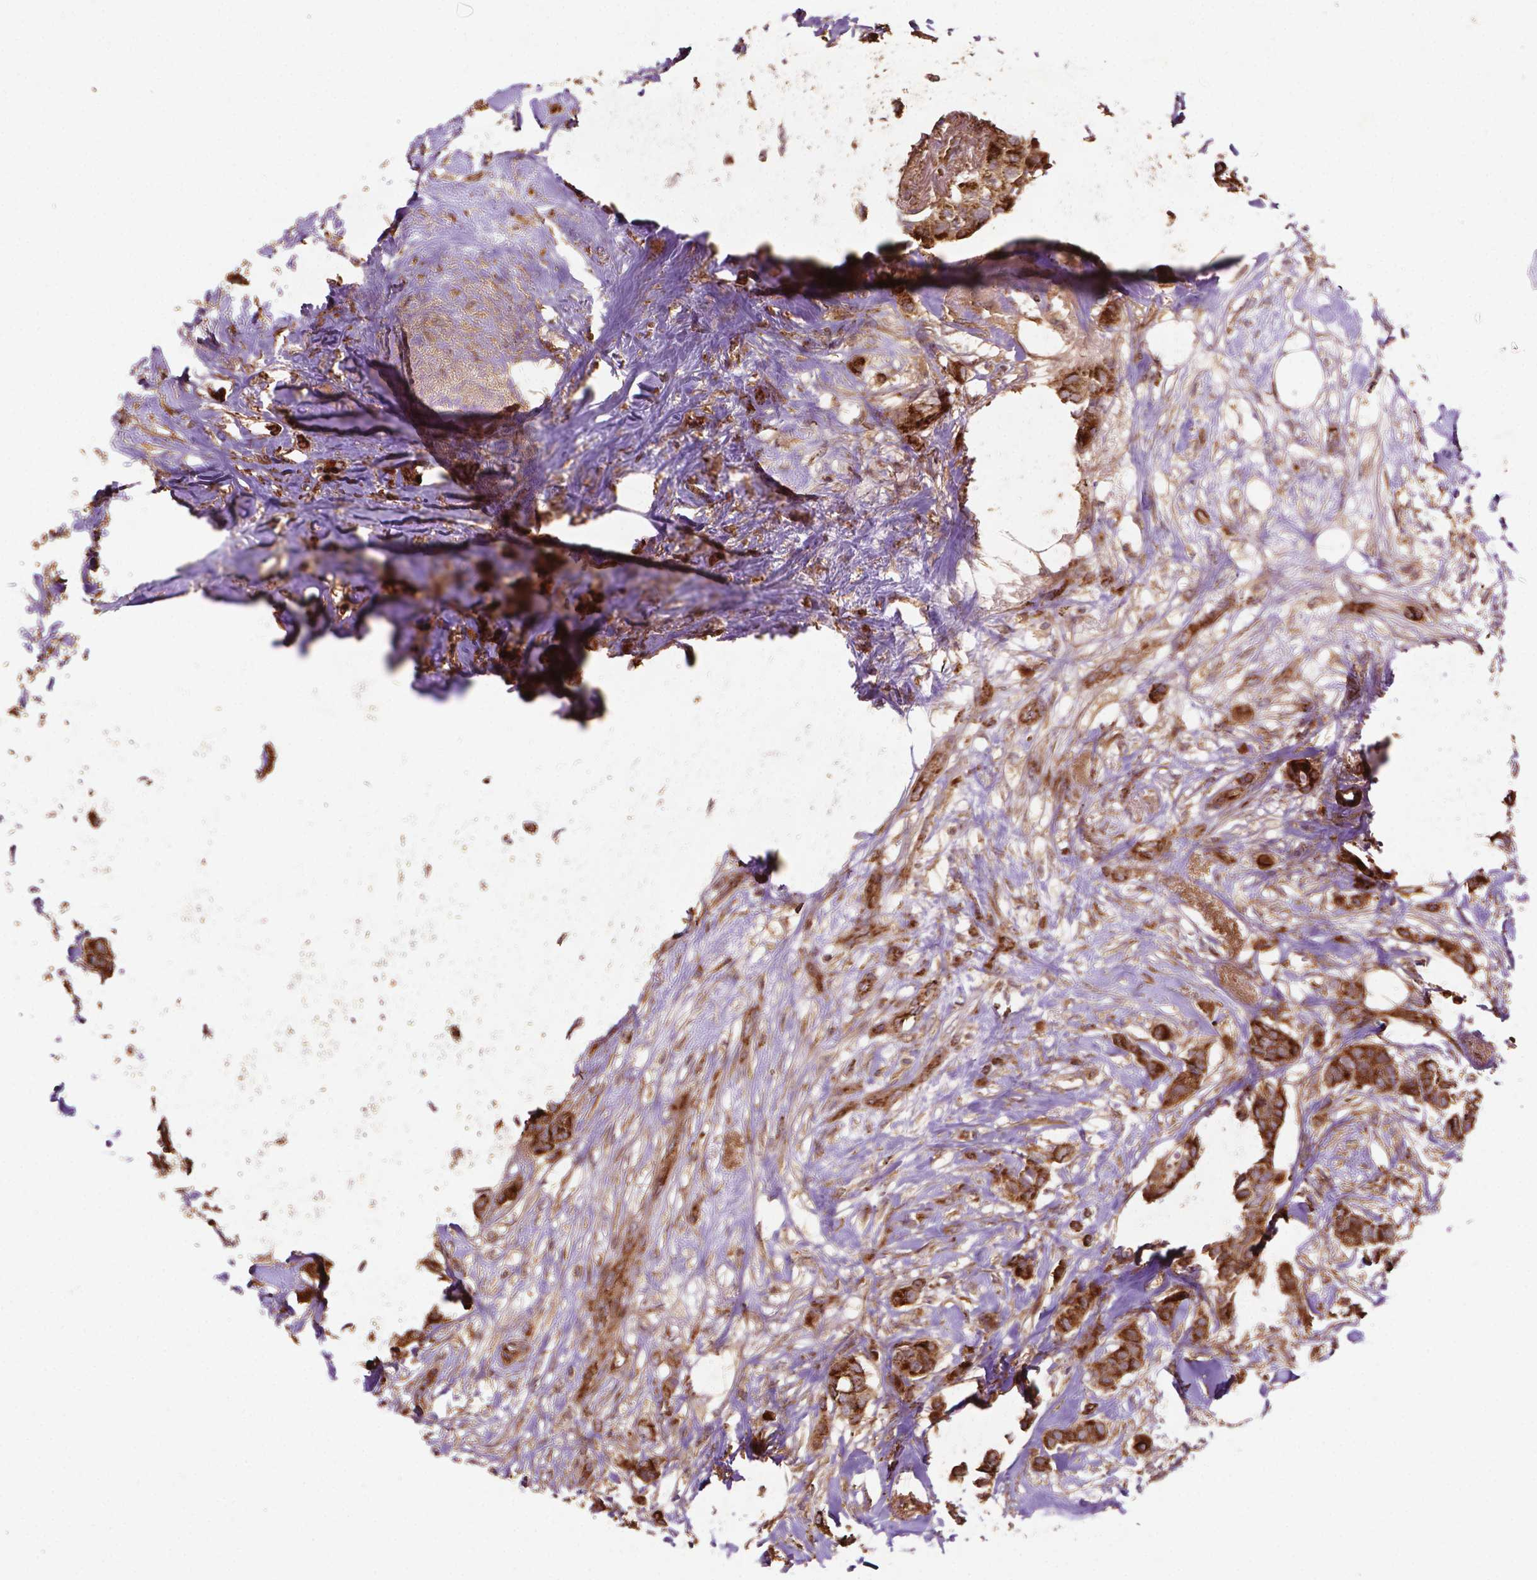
{"staining": {"intensity": "strong", "quantity": ">75%", "location": "cytoplasmic/membranous"}, "tissue": "breast cancer", "cell_type": "Tumor cells", "image_type": "cancer", "snomed": [{"axis": "morphology", "description": "Duct carcinoma"}, {"axis": "topography", "description": "Breast"}], "caption": "A high-resolution histopathology image shows IHC staining of breast cancer (infiltrating ductal carcinoma), which exhibits strong cytoplasmic/membranous positivity in about >75% of tumor cells.", "gene": "LRR1", "patient": {"sex": "female", "age": 62}}